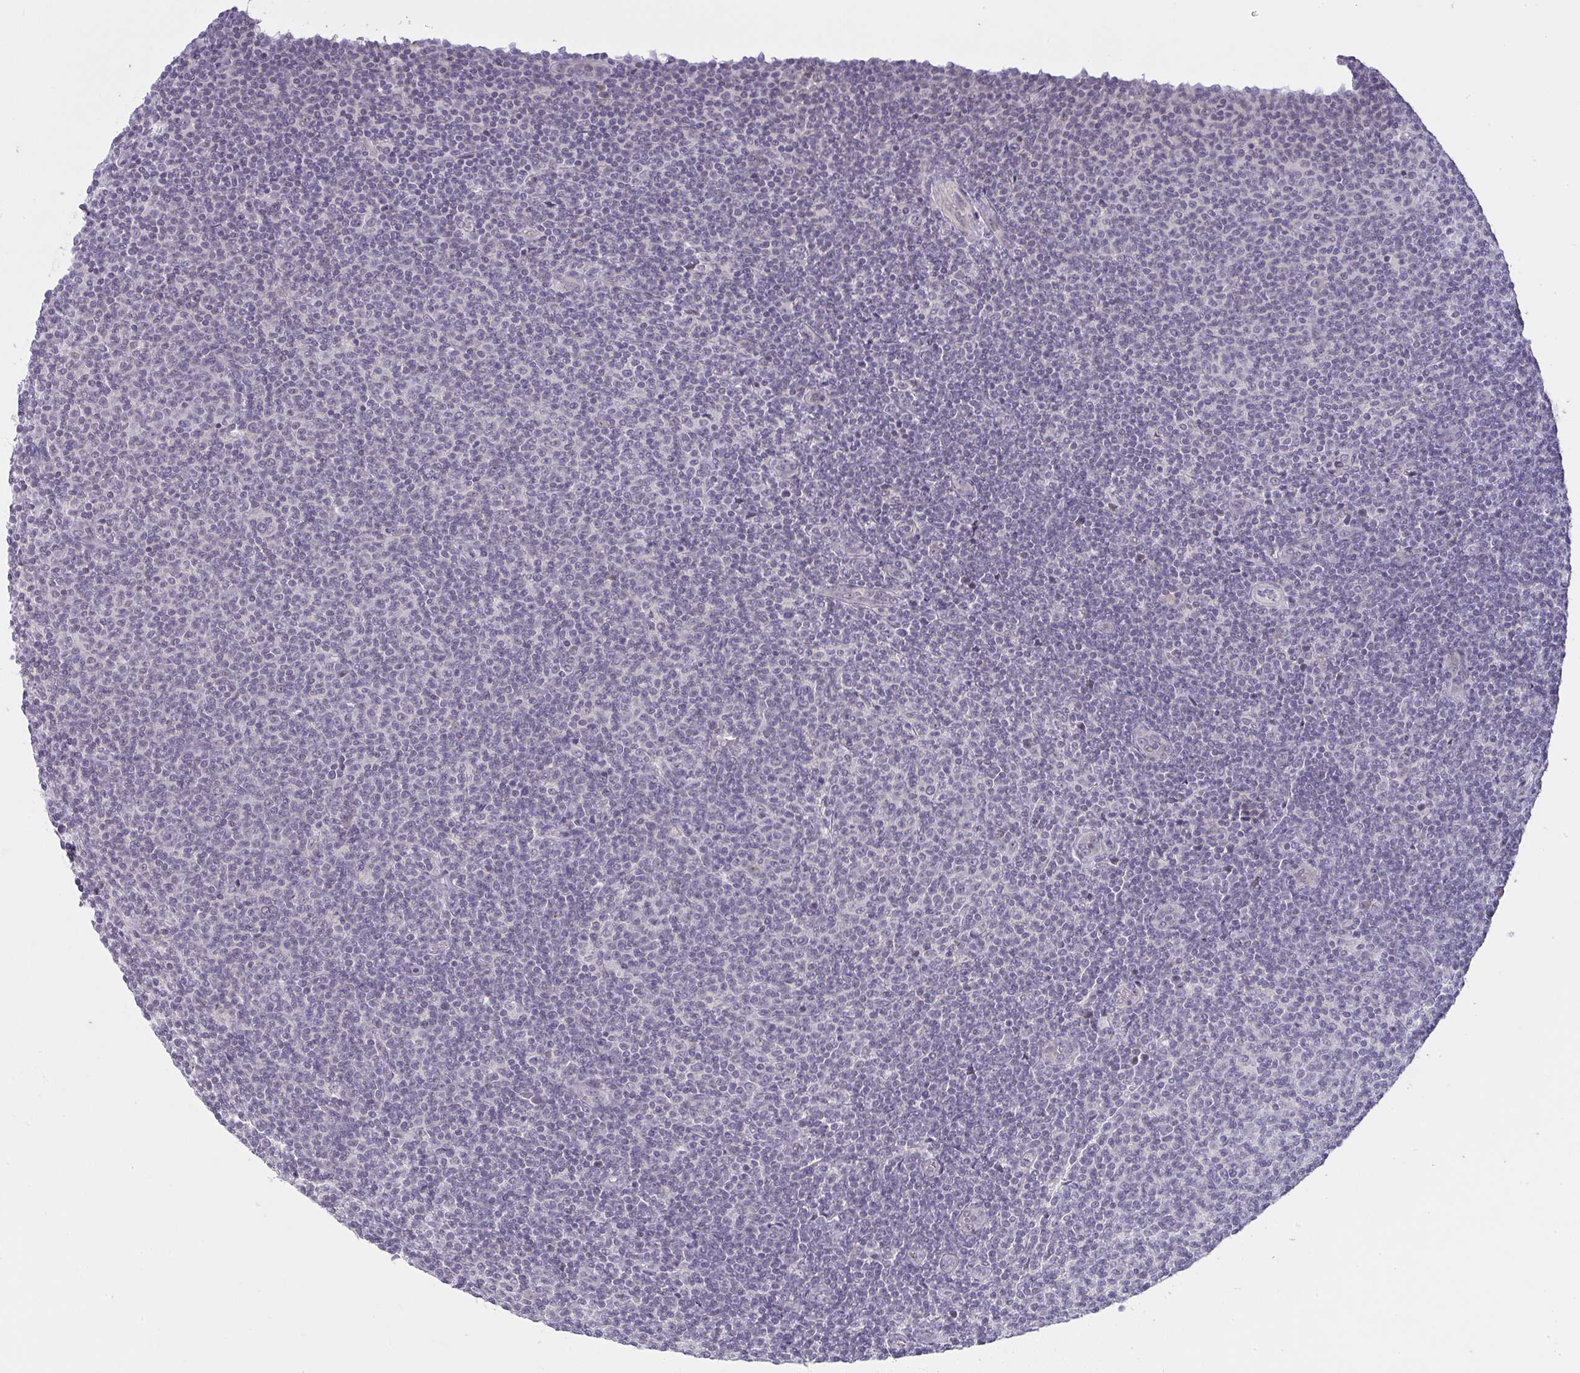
{"staining": {"intensity": "negative", "quantity": "none", "location": "none"}, "tissue": "lymphoma", "cell_type": "Tumor cells", "image_type": "cancer", "snomed": [{"axis": "morphology", "description": "Malignant lymphoma, non-Hodgkin's type, Low grade"}, {"axis": "topography", "description": "Lymph node"}], "caption": "This is a photomicrograph of immunohistochemistry (IHC) staining of low-grade malignant lymphoma, non-Hodgkin's type, which shows no staining in tumor cells.", "gene": "CACNA1S", "patient": {"sex": "male", "age": 66}}